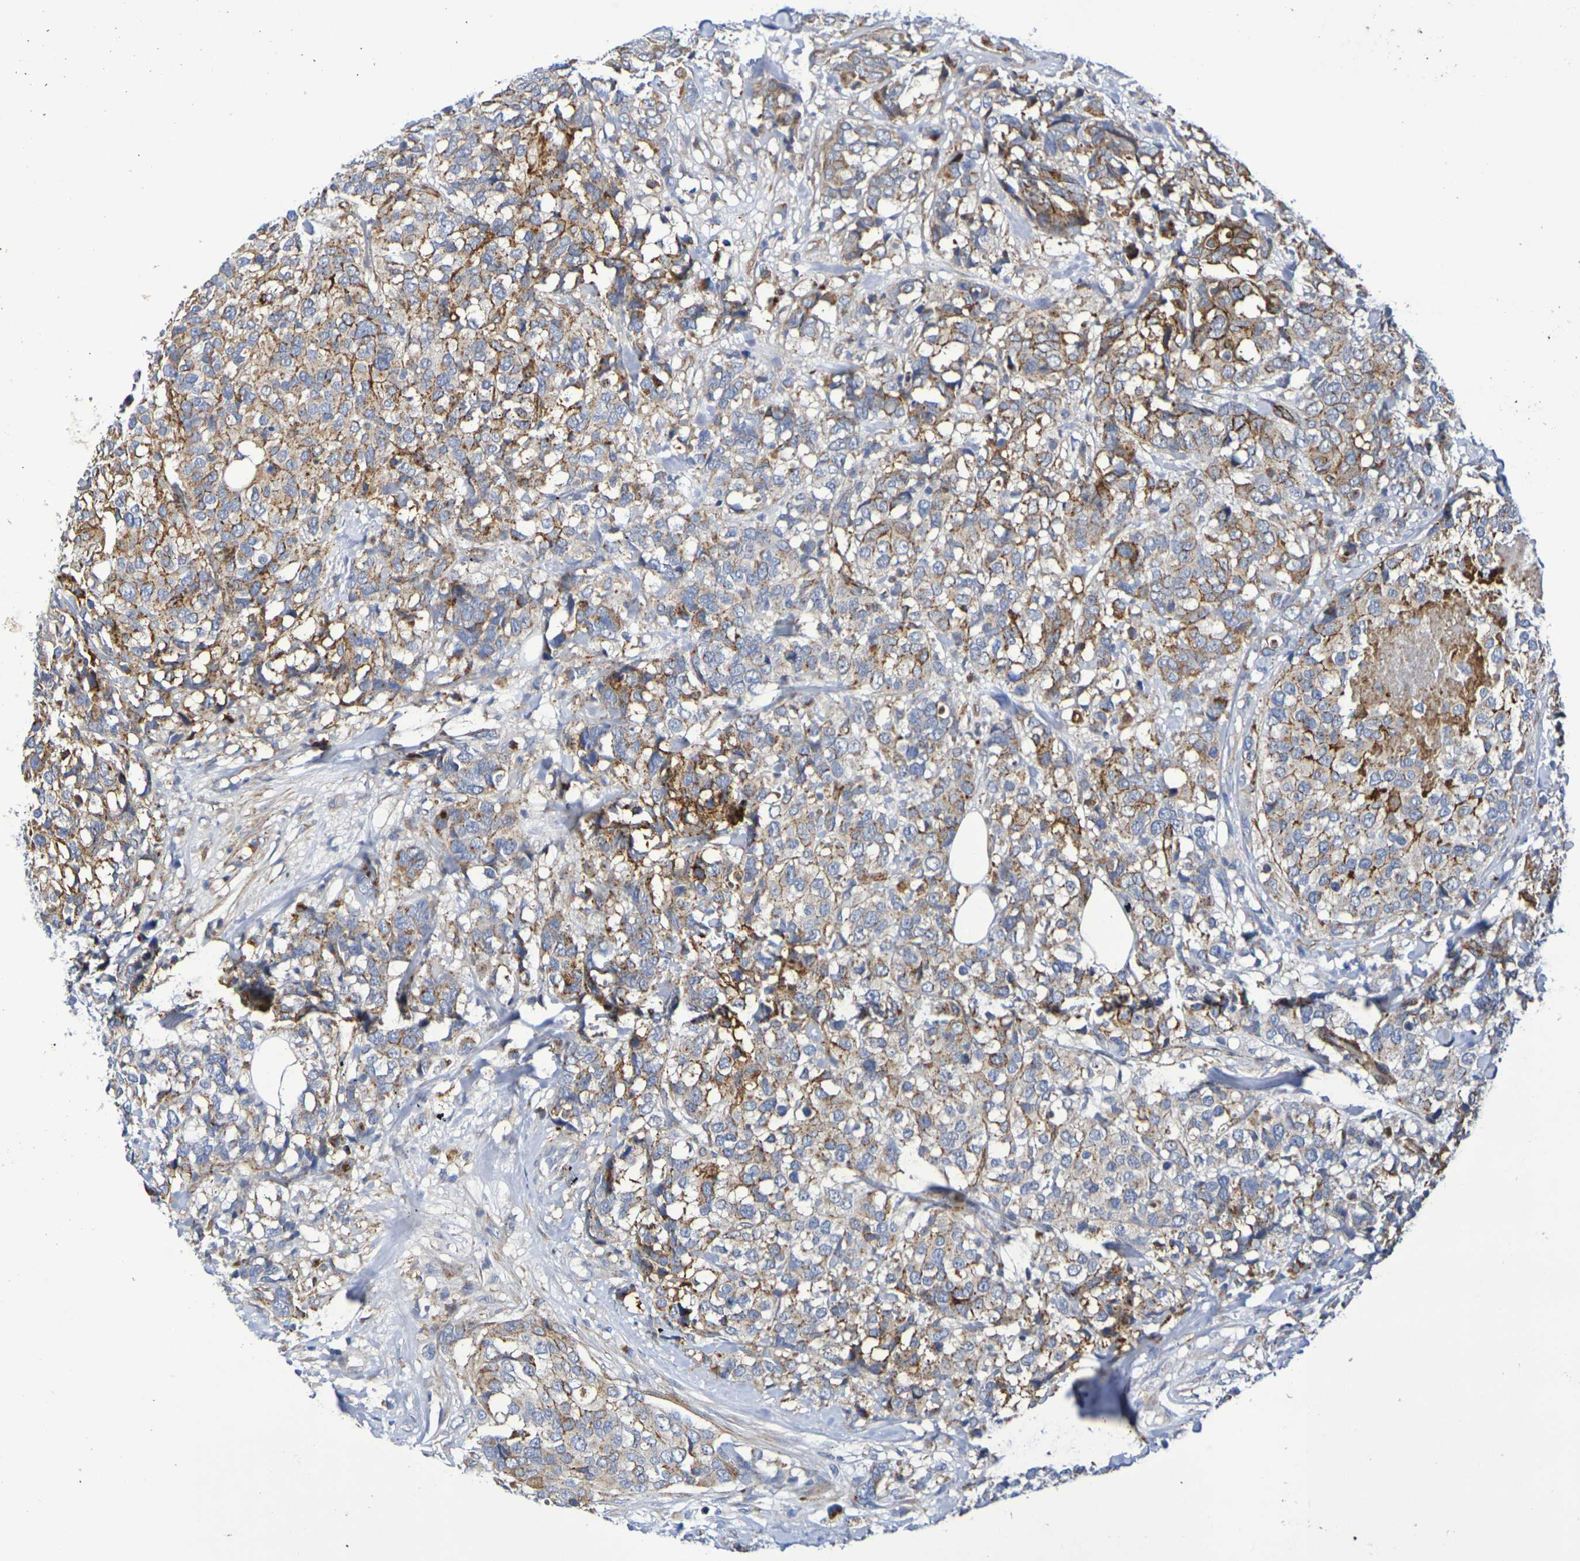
{"staining": {"intensity": "moderate", "quantity": ">75%", "location": "cytoplasmic/membranous"}, "tissue": "breast cancer", "cell_type": "Tumor cells", "image_type": "cancer", "snomed": [{"axis": "morphology", "description": "Lobular carcinoma"}, {"axis": "topography", "description": "Breast"}], "caption": "The histopathology image demonstrates immunohistochemical staining of breast lobular carcinoma. There is moderate cytoplasmic/membranous expression is identified in approximately >75% of tumor cells.", "gene": "SDC4", "patient": {"sex": "female", "age": 59}}